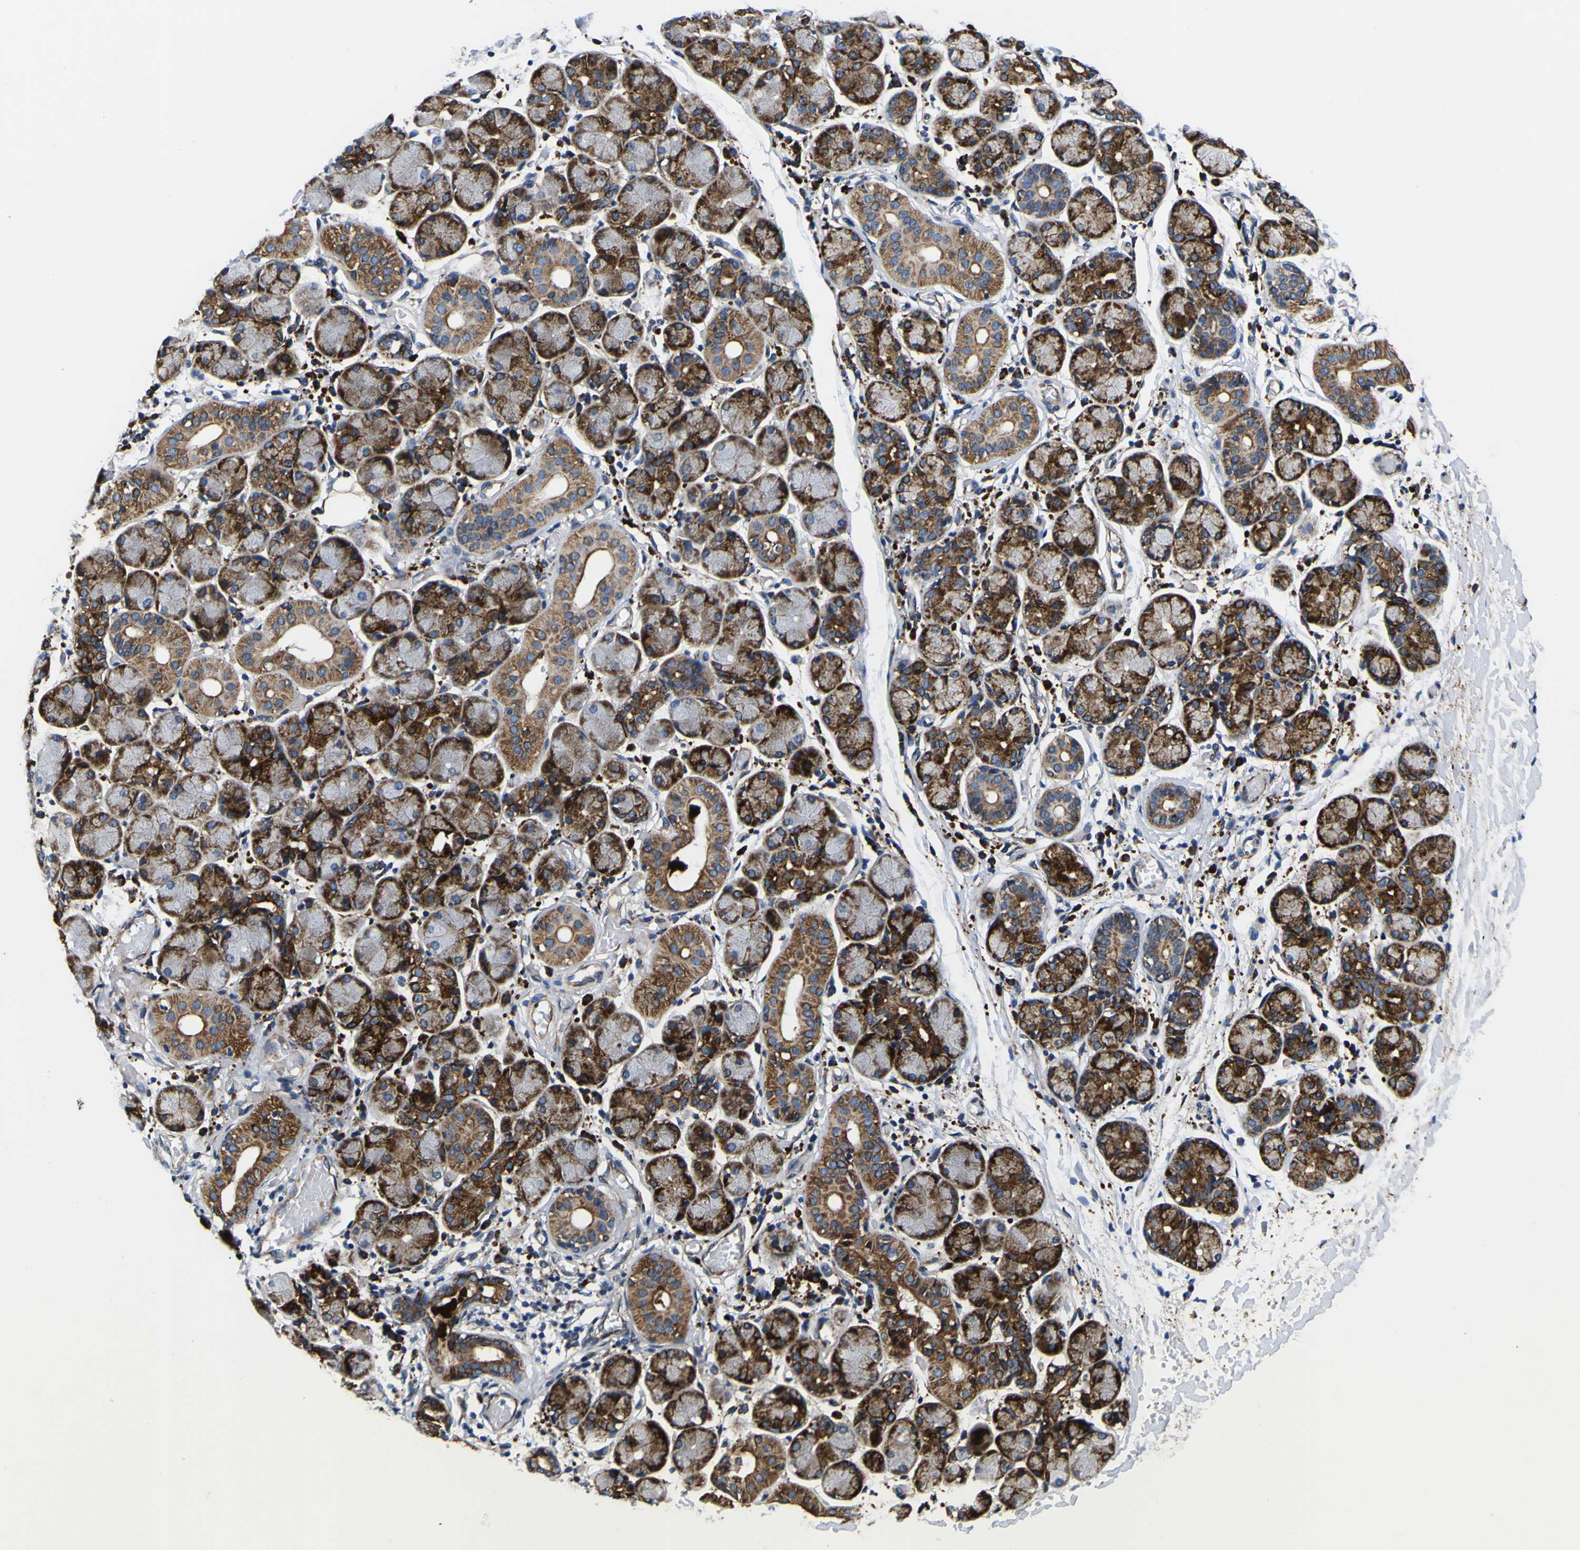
{"staining": {"intensity": "strong", "quantity": "25%-75%", "location": "cytoplasmic/membranous"}, "tissue": "salivary gland", "cell_type": "Glandular cells", "image_type": "normal", "snomed": [{"axis": "morphology", "description": "Normal tissue, NOS"}, {"axis": "topography", "description": "Salivary gland"}], "caption": "DAB (3,3'-diaminobenzidine) immunohistochemical staining of benign human salivary gland shows strong cytoplasmic/membranous protein staining in approximately 25%-75% of glandular cells. (DAB = brown stain, brightfield microscopy at high magnification).", "gene": "SCD", "patient": {"sex": "female", "age": 24}}